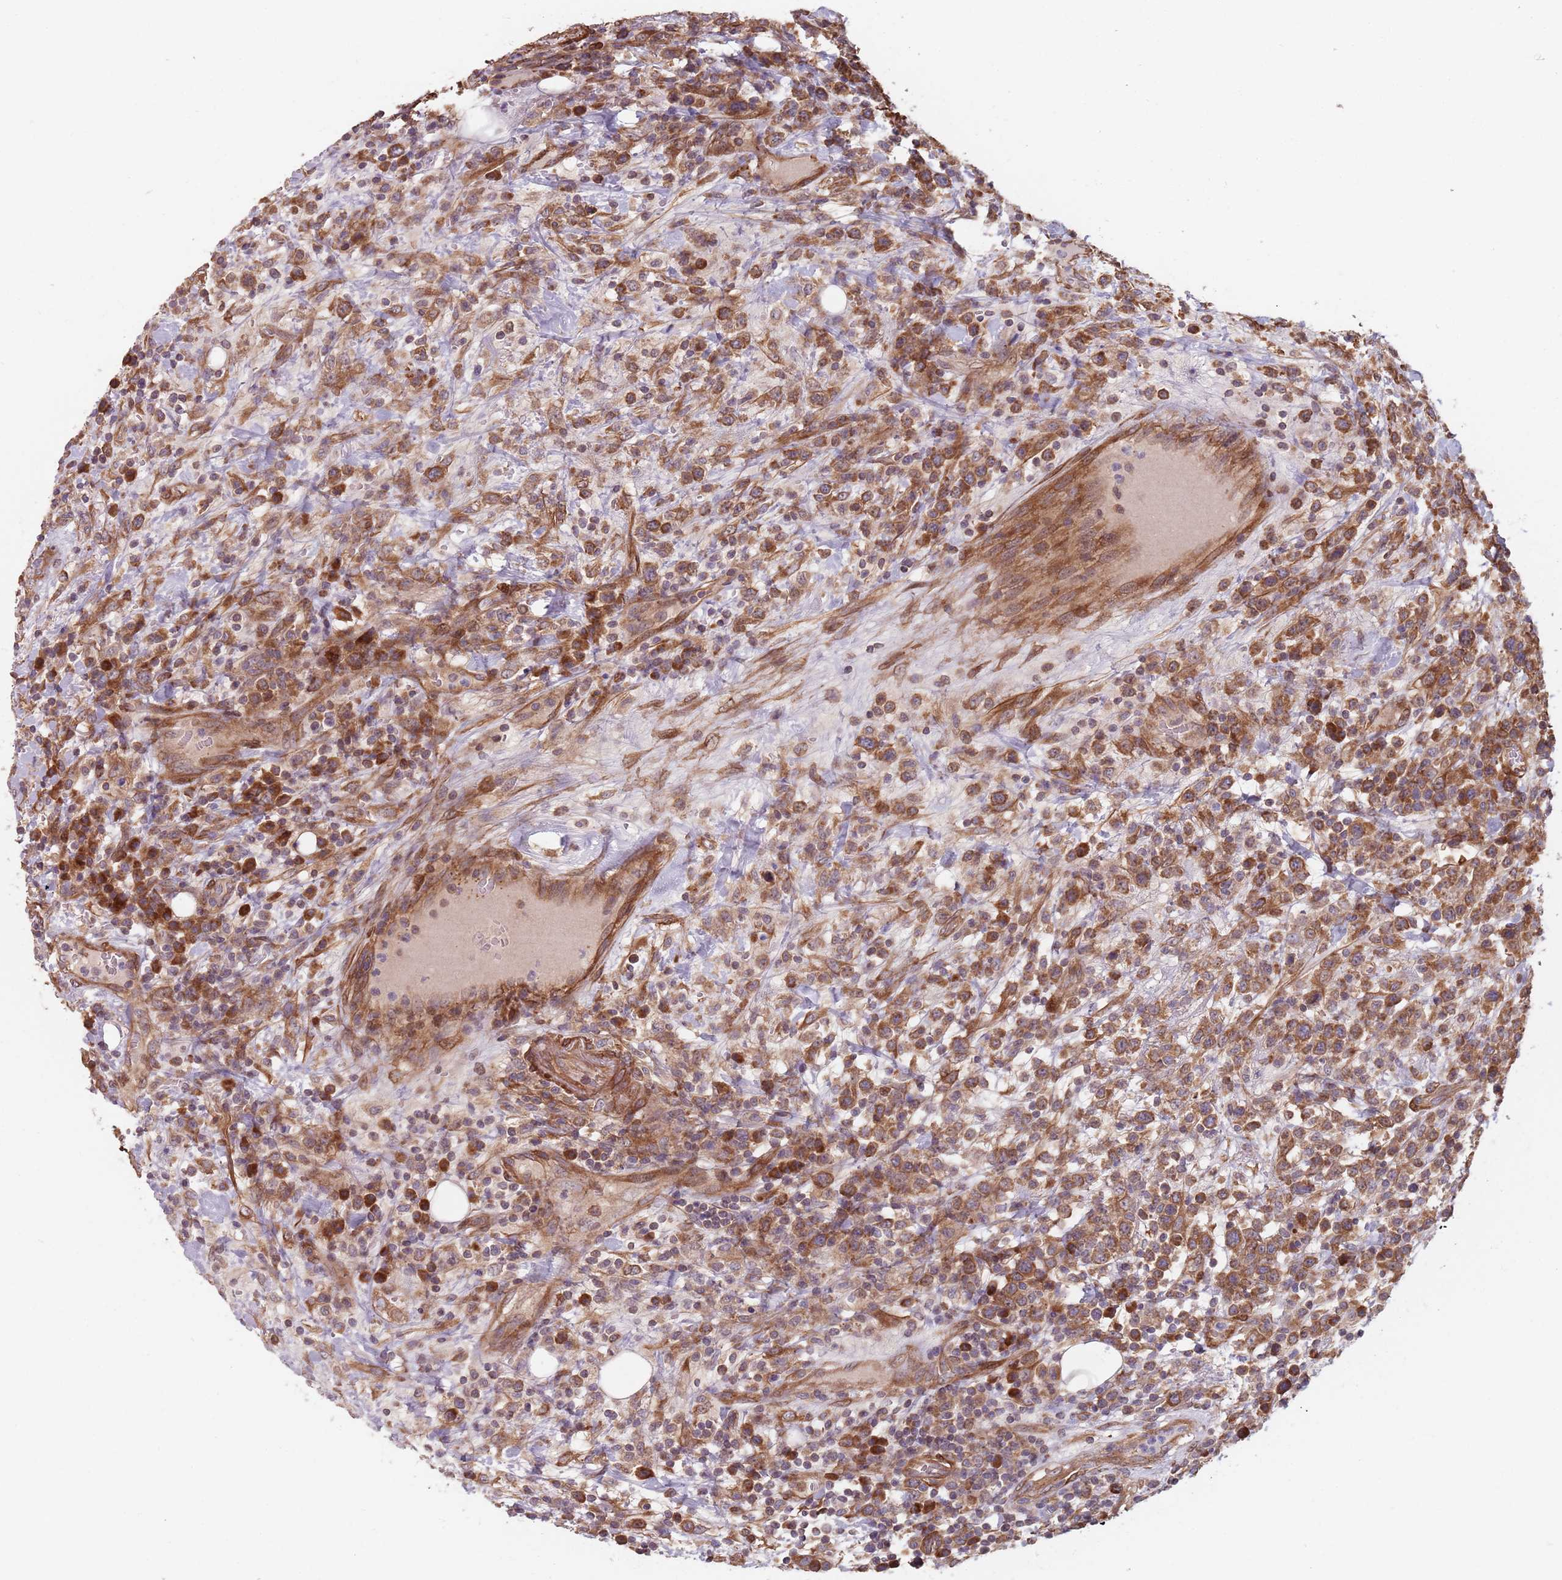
{"staining": {"intensity": "moderate", "quantity": ">75%", "location": "cytoplasmic/membranous"}, "tissue": "lymphoma", "cell_type": "Tumor cells", "image_type": "cancer", "snomed": [{"axis": "morphology", "description": "Malignant lymphoma, non-Hodgkin's type, High grade"}, {"axis": "topography", "description": "Colon"}], "caption": "An image of human lymphoma stained for a protein reveals moderate cytoplasmic/membranous brown staining in tumor cells.", "gene": "NOTCH3", "patient": {"sex": "female", "age": 53}}